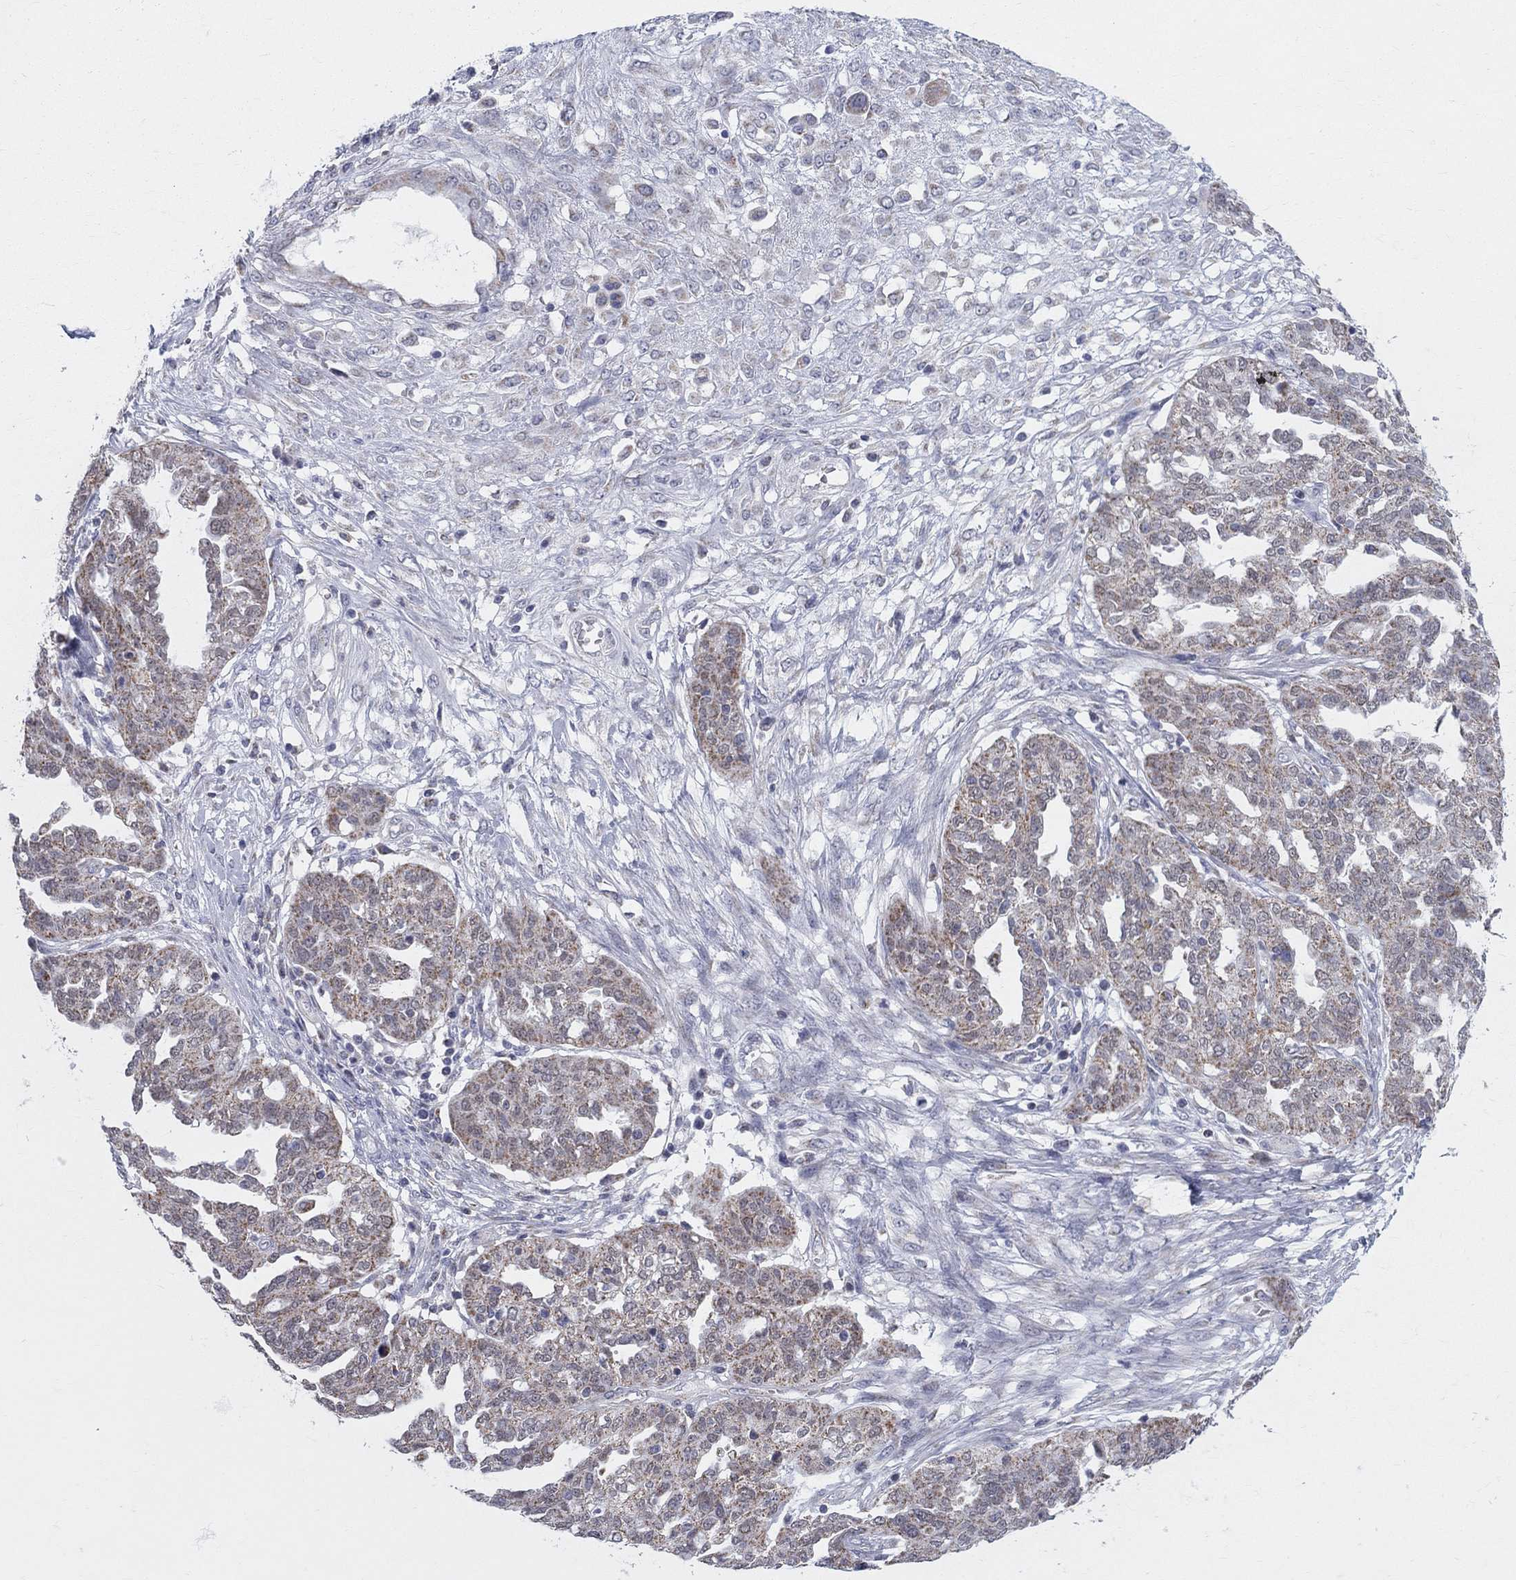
{"staining": {"intensity": "weak", "quantity": "25%-75%", "location": "cytoplasmic/membranous"}, "tissue": "ovarian cancer", "cell_type": "Tumor cells", "image_type": "cancer", "snomed": [{"axis": "morphology", "description": "Cystadenocarcinoma, serous, NOS"}, {"axis": "topography", "description": "Ovary"}], "caption": "The image demonstrates a brown stain indicating the presence of a protein in the cytoplasmic/membranous of tumor cells in serous cystadenocarcinoma (ovarian). The staining was performed using DAB, with brown indicating positive protein expression. Nuclei are stained blue with hematoxylin.", "gene": "KISS1R", "patient": {"sex": "female", "age": 67}}